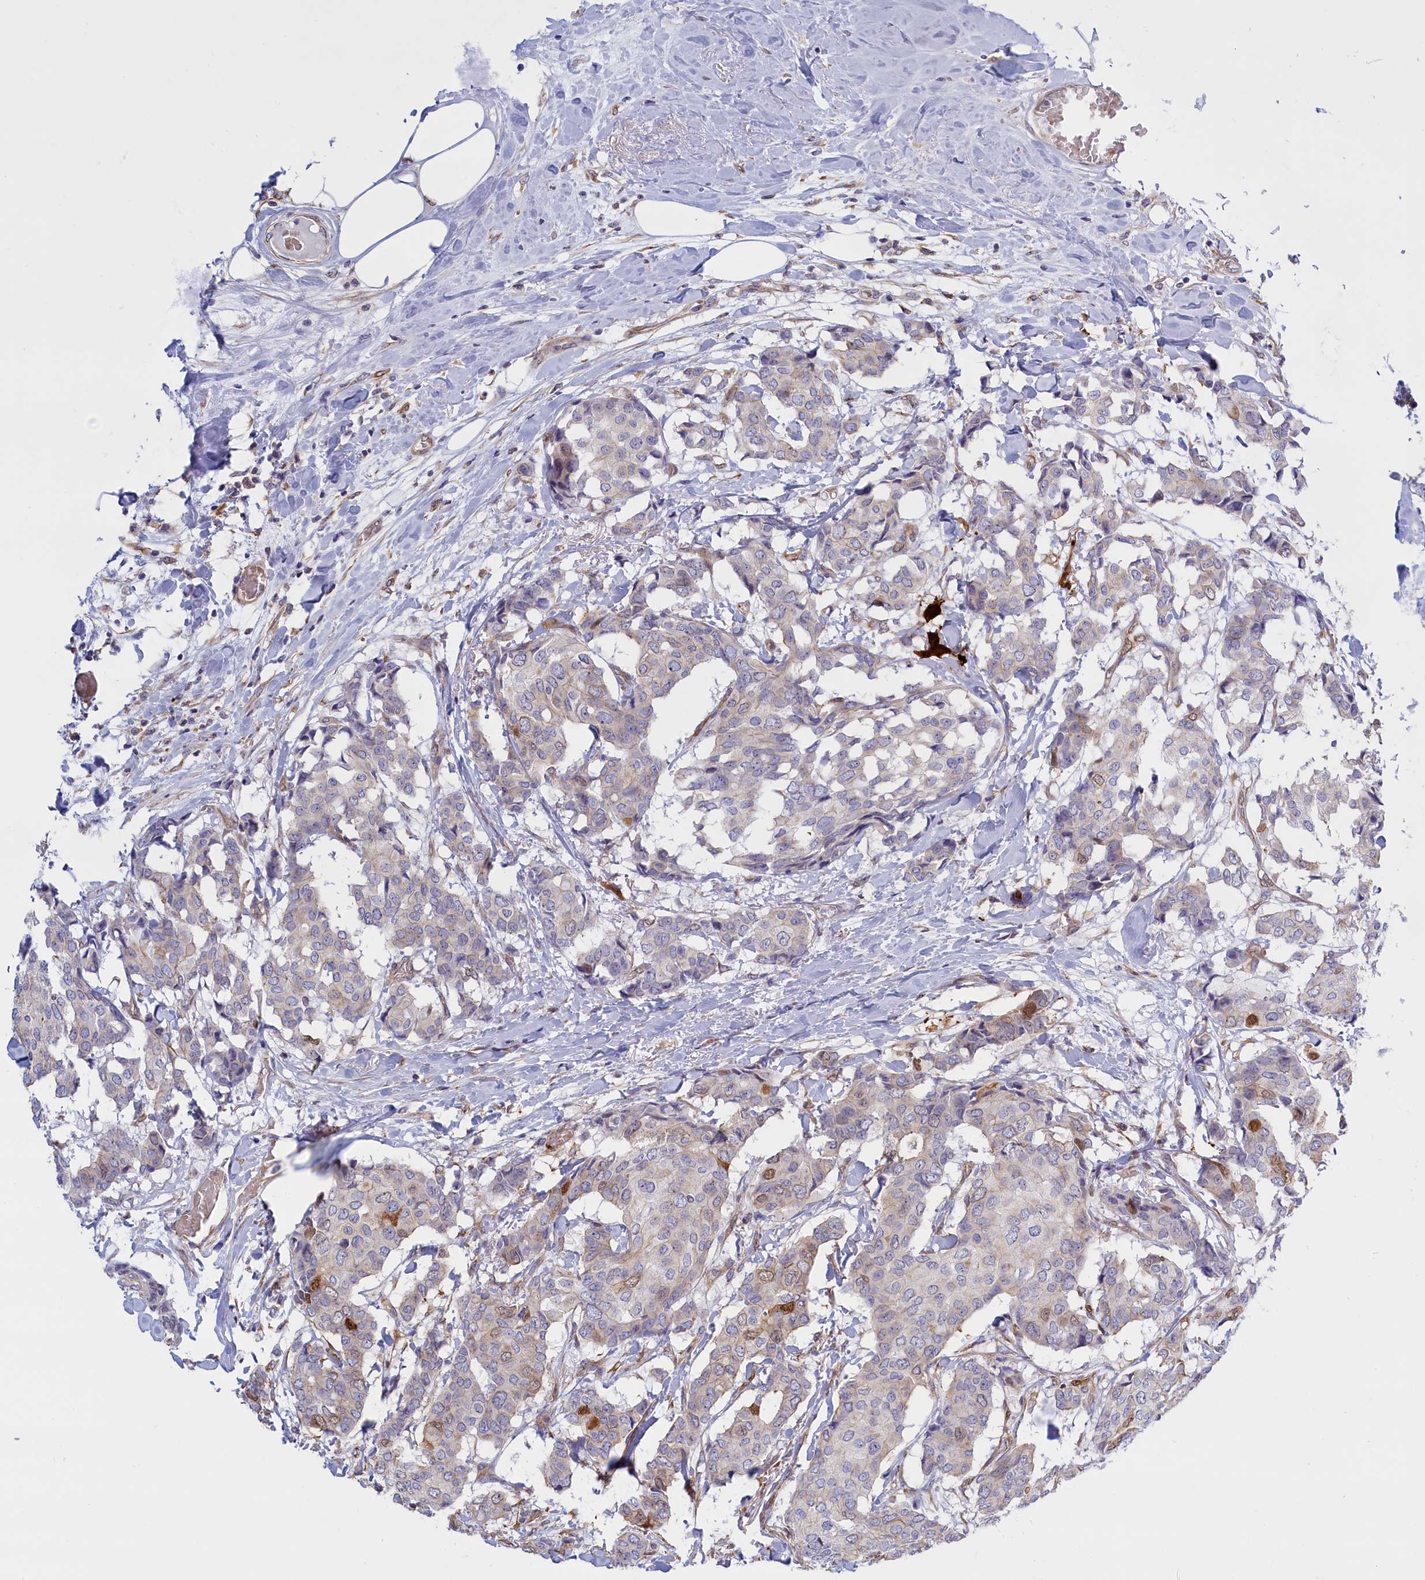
{"staining": {"intensity": "moderate", "quantity": "<25%", "location": "nuclear"}, "tissue": "breast cancer", "cell_type": "Tumor cells", "image_type": "cancer", "snomed": [{"axis": "morphology", "description": "Duct carcinoma"}, {"axis": "topography", "description": "Breast"}], "caption": "The image displays immunohistochemical staining of breast cancer. There is moderate nuclear positivity is appreciated in approximately <25% of tumor cells.", "gene": "ABCC12", "patient": {"sex": "female", "age": 75}}